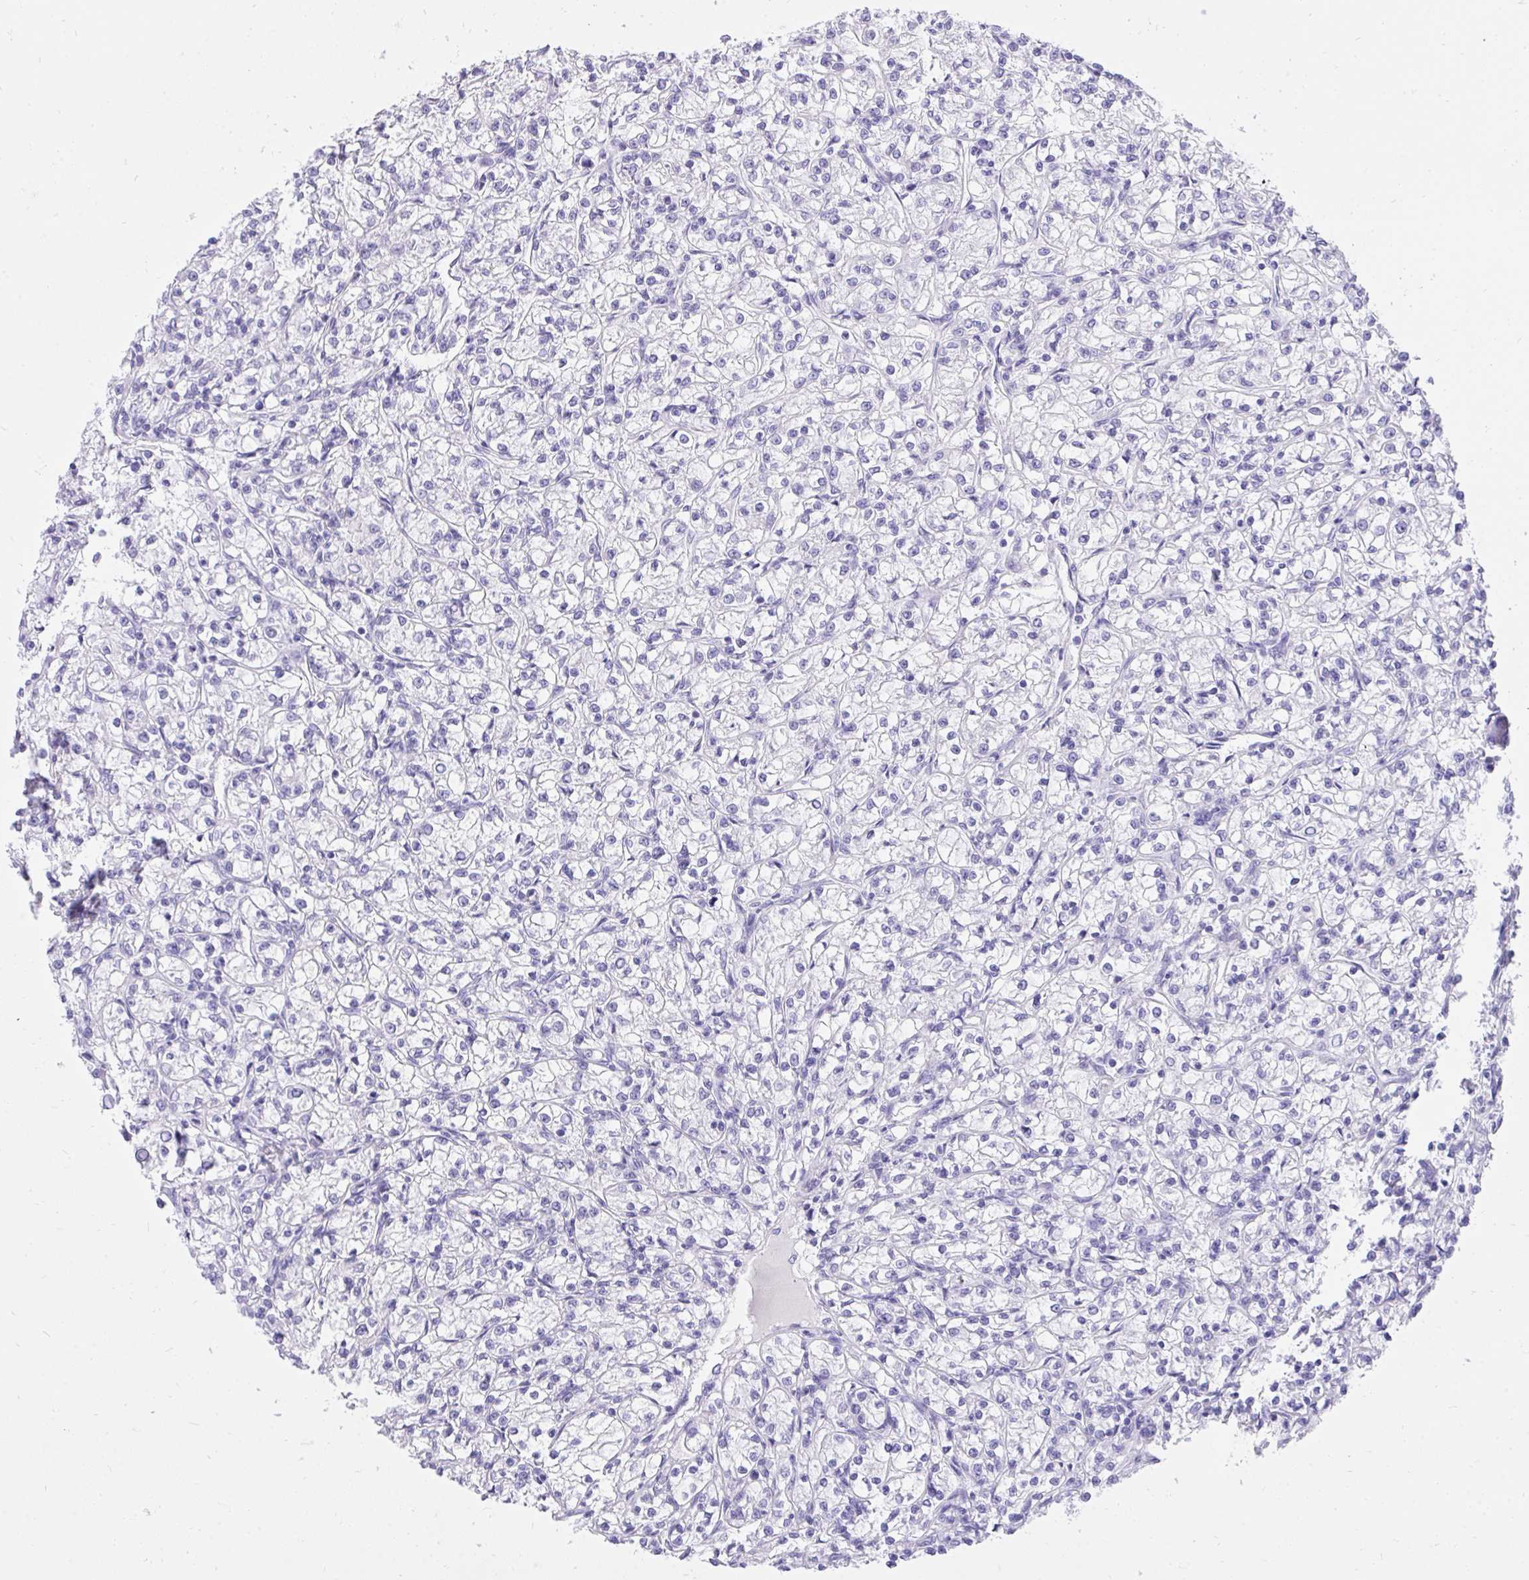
{"staining": {"intensity": "negative", "quantity": "none", "location": "none"}, "tissue": "renal cancer", "cell_type": "Tumor cells", "image_type": "cancer", "snomed": [{"axis": "morphology", "description": "Adenocarcinoma, NOS"}, {"axis": "topography", "description": "Kidney"}], "caption": "An image of human renal cancer (adenocarcinoma) is negative for staining in tumor cells.", "gene": "KCNN4", "patient": {"sex": "female", "age": 59}}